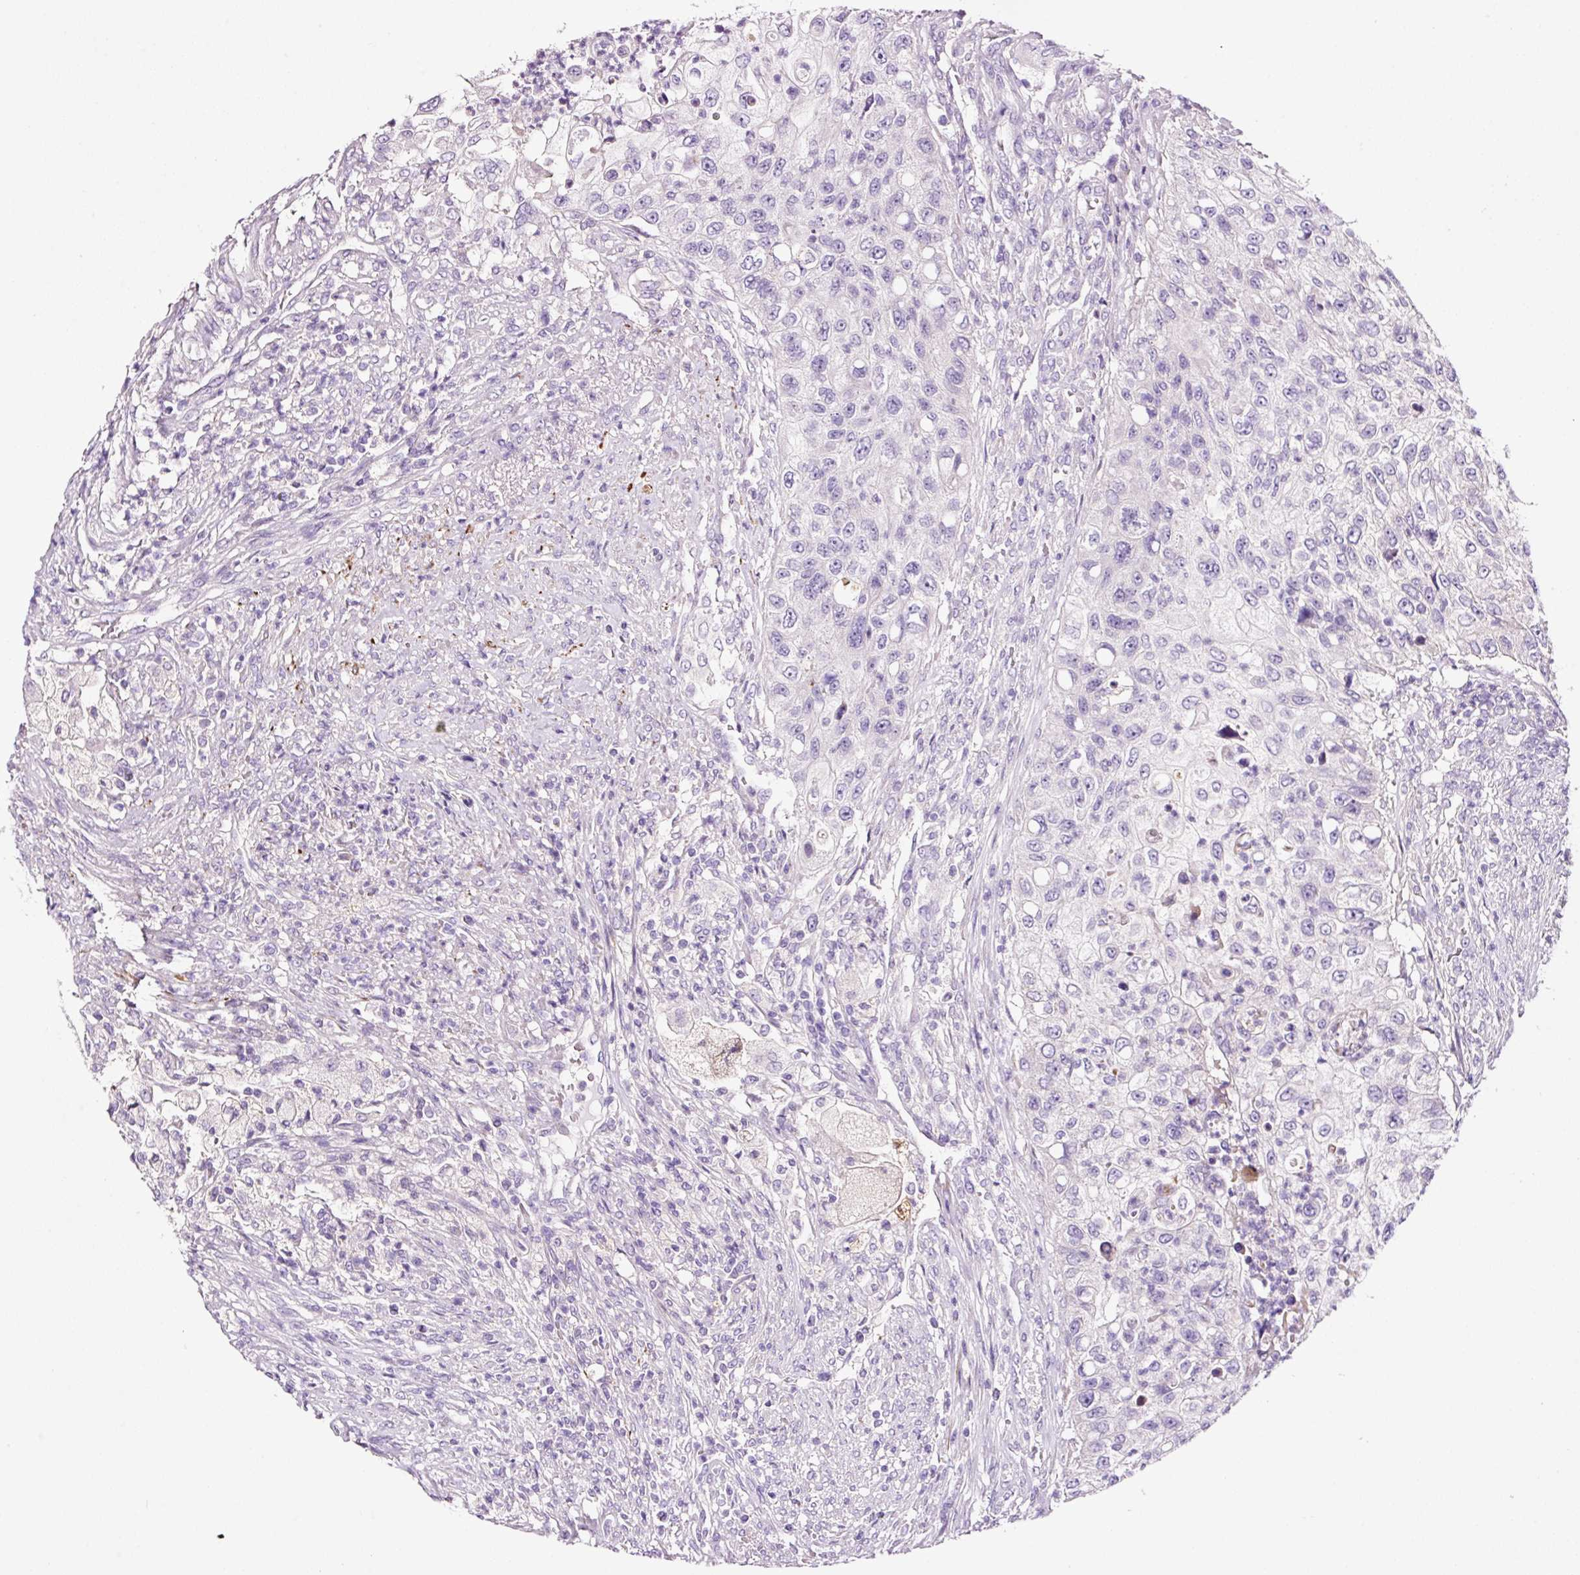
{"staining": {"intensity": "negative", "quantity": "none", "location": "none"}, "tissue": "urothelial cancer", "cell_type": "Tumor cells", "image_type": "cancer", "snomed": [{"axis": "morphology", "description": "Urothelial carcinoma, High grade"}, {"axis": "topography", "description": "Urinary bladder"}], "caption": "Immunohistochemistry (IHC) micrograph of human urothelial cancer stained for a protein (brown), which exhibits no positivity in tumor cells. (DAB (3,3'-diaminobenzidine) IHC visualized using brightfield microscopy, high magnification).", "gene": "PAM", "patient": {"sex": "female", "age": 60}}